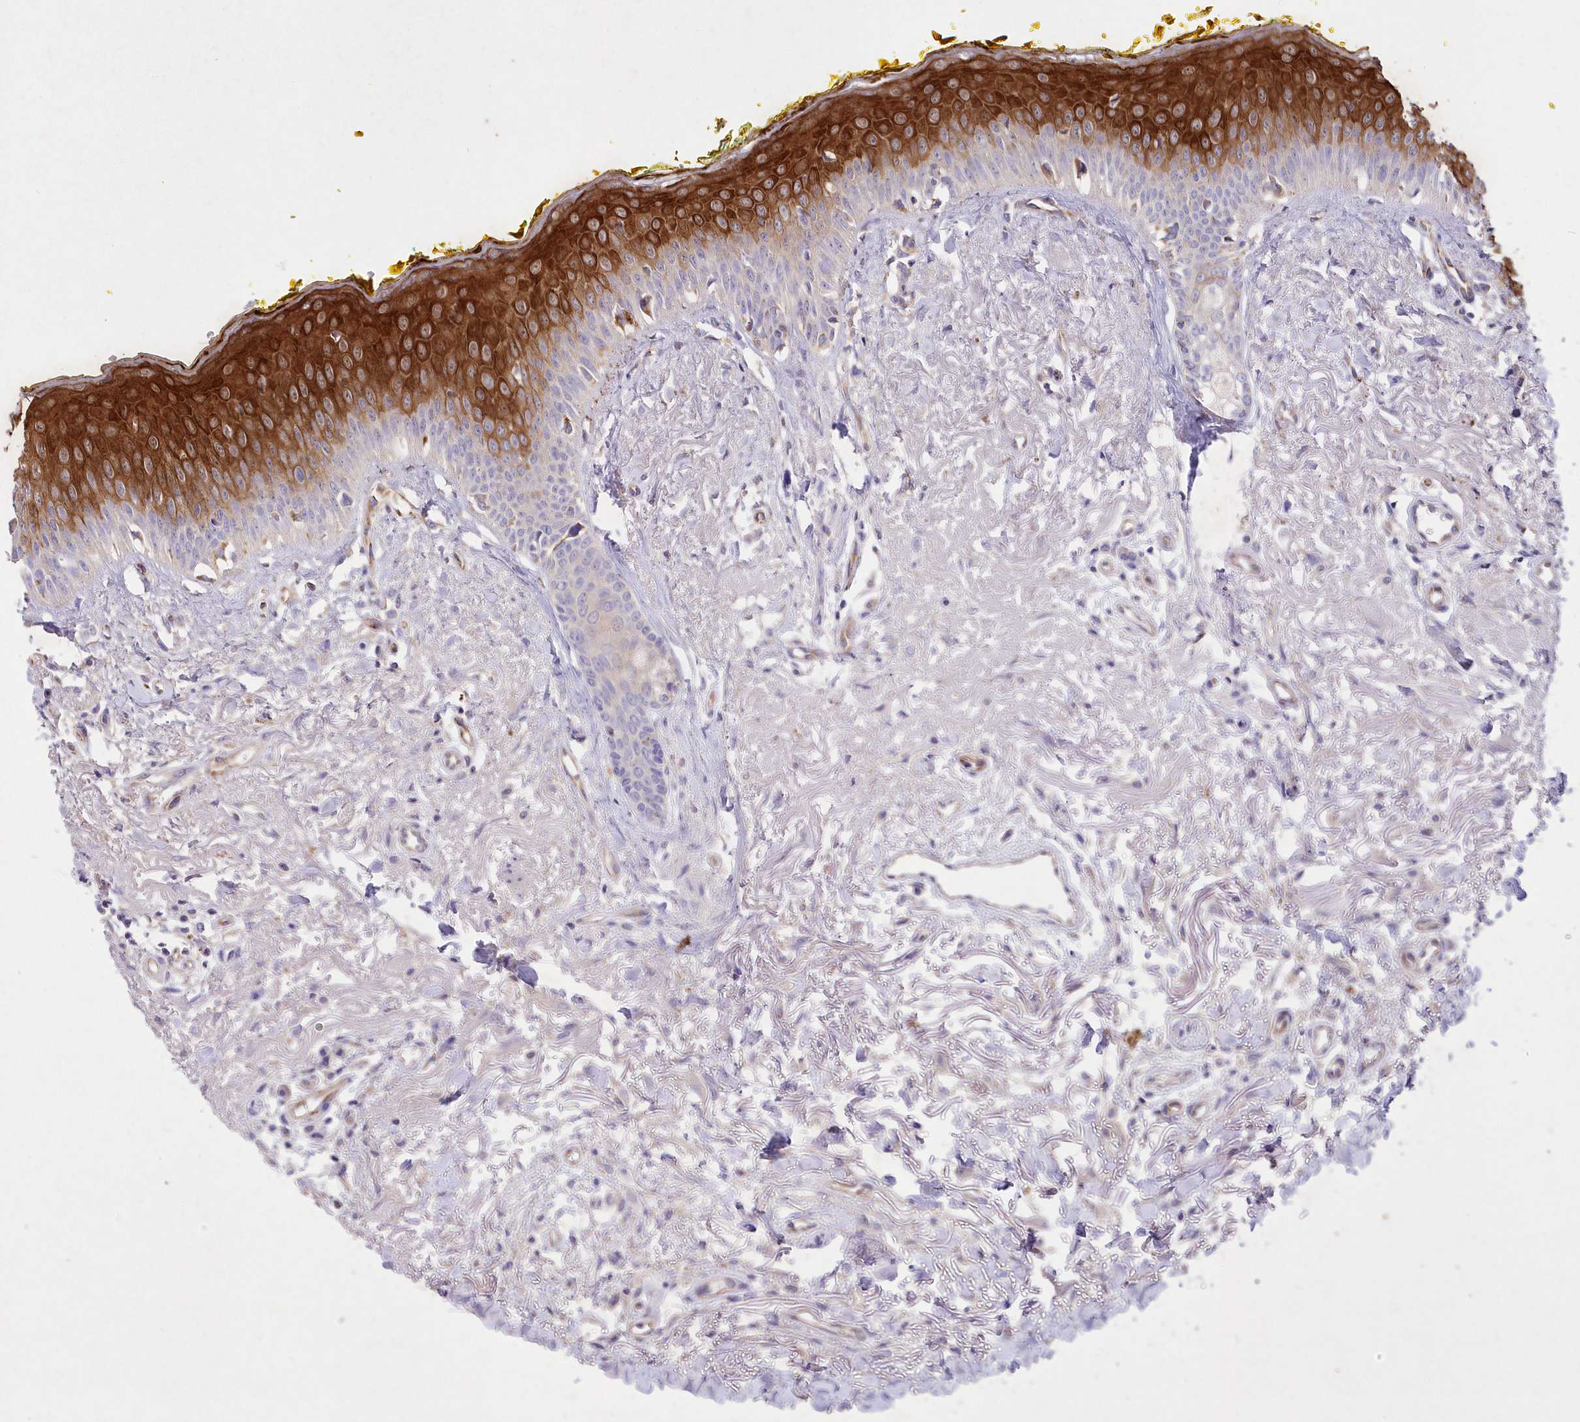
{"staining": {"intensity": "strong", "quantity": "25%-75%", "location": "cytoplasmic/membranous"}, "tissue": "oral mucosa", "cell_type": "Squamous epithelial cells", "image_type": "normal", "snomed": [{"axis": "morphology", "description": "Normal tissue, NOS"}, {"axis": "topography", "description": "Oral tissue"}], "caption": "About 25%-75% of squamous epithelial cells in normal human oral mucosa demonstrate strong cytoplasmic/membranous protein positivity as visualized by brown immunohistochemical staining.", "gene": "ITSN2", "patient": {"sex": "female", "age": 70}}